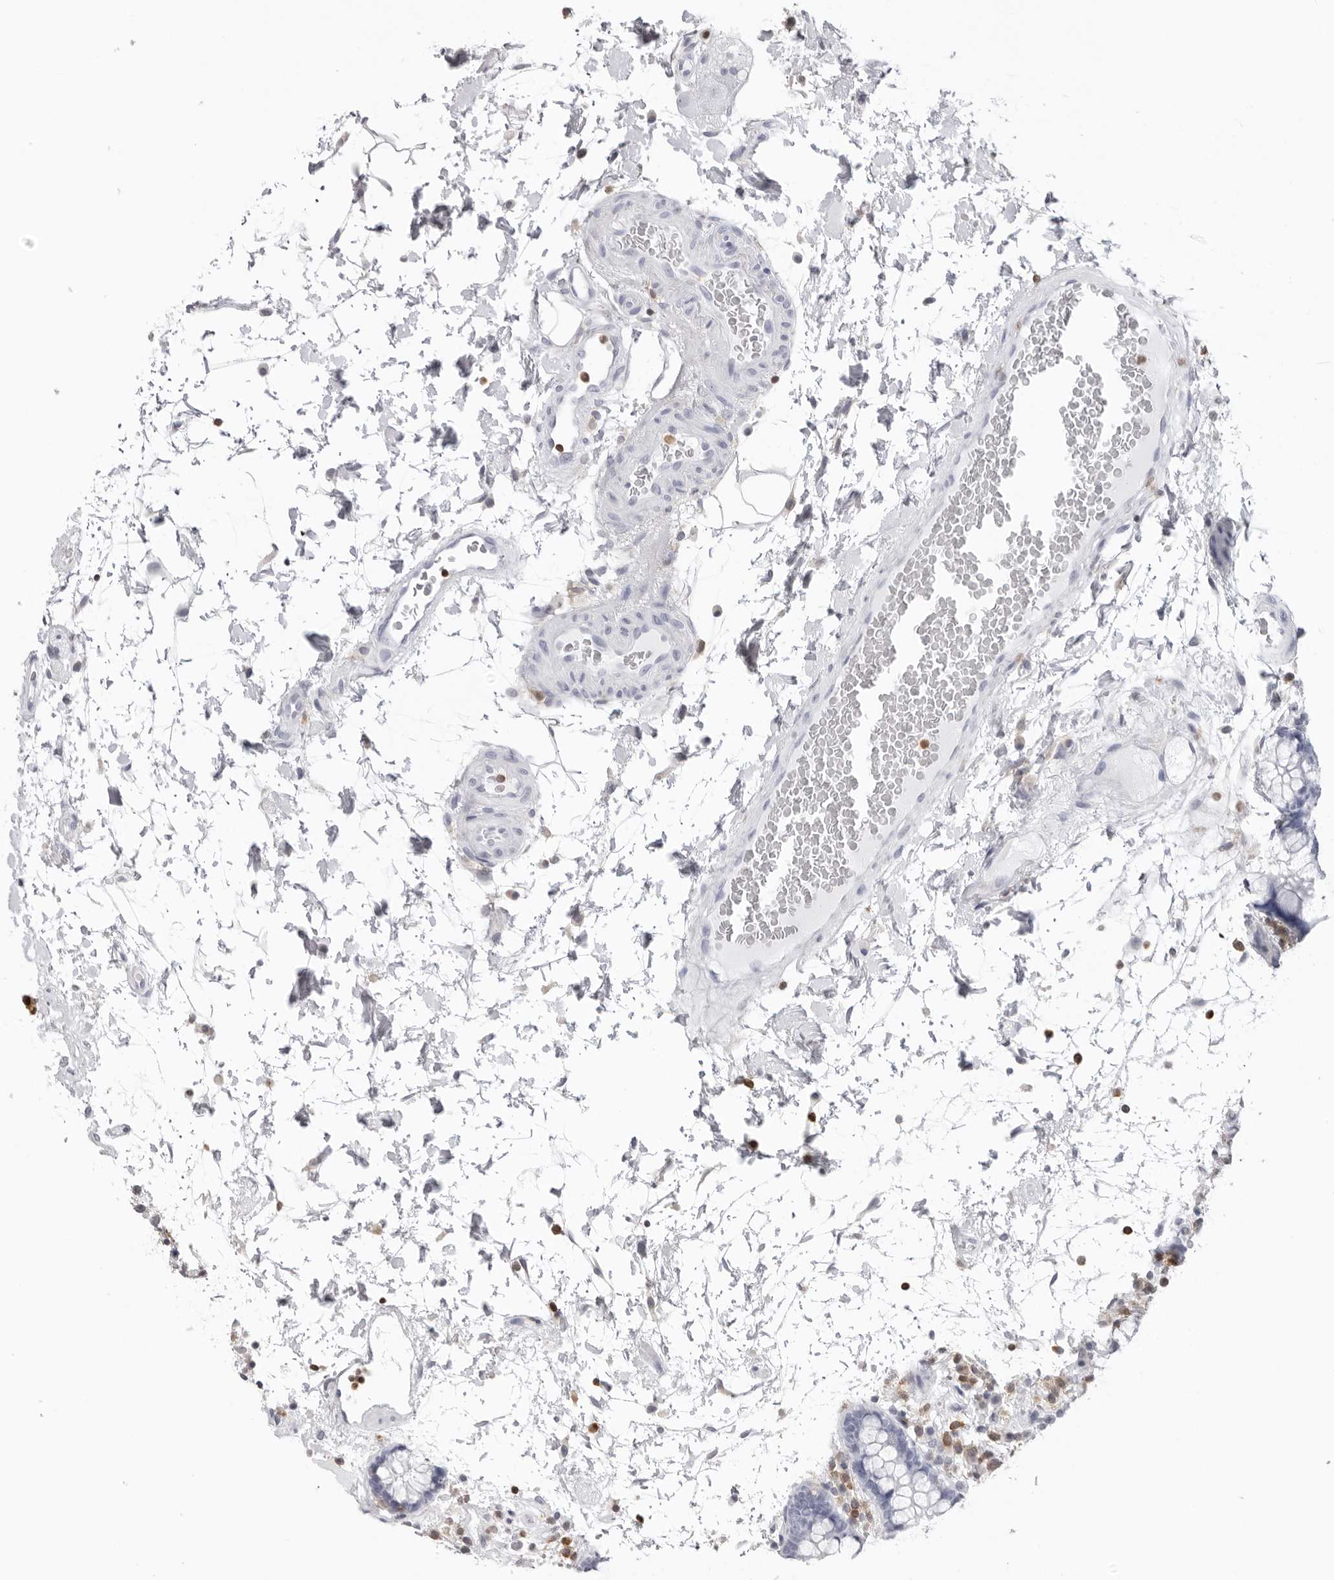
{"staining": {"intensity": "negative", "quantity": "none", "location": "none"}, "tissue": "colon", "cell_type": "Endothelial cells", "image_type": "normal", "snomed": [{"axis": "morphology", "description": "Normal tissue, NOS"}, {"axis": "topography", "description": "Colon"}], "caption": "Endothelial cells show no significant positivity in benign colon.", "gene": "FMNL1", "patient": {"sex": "female", "age": 79}}